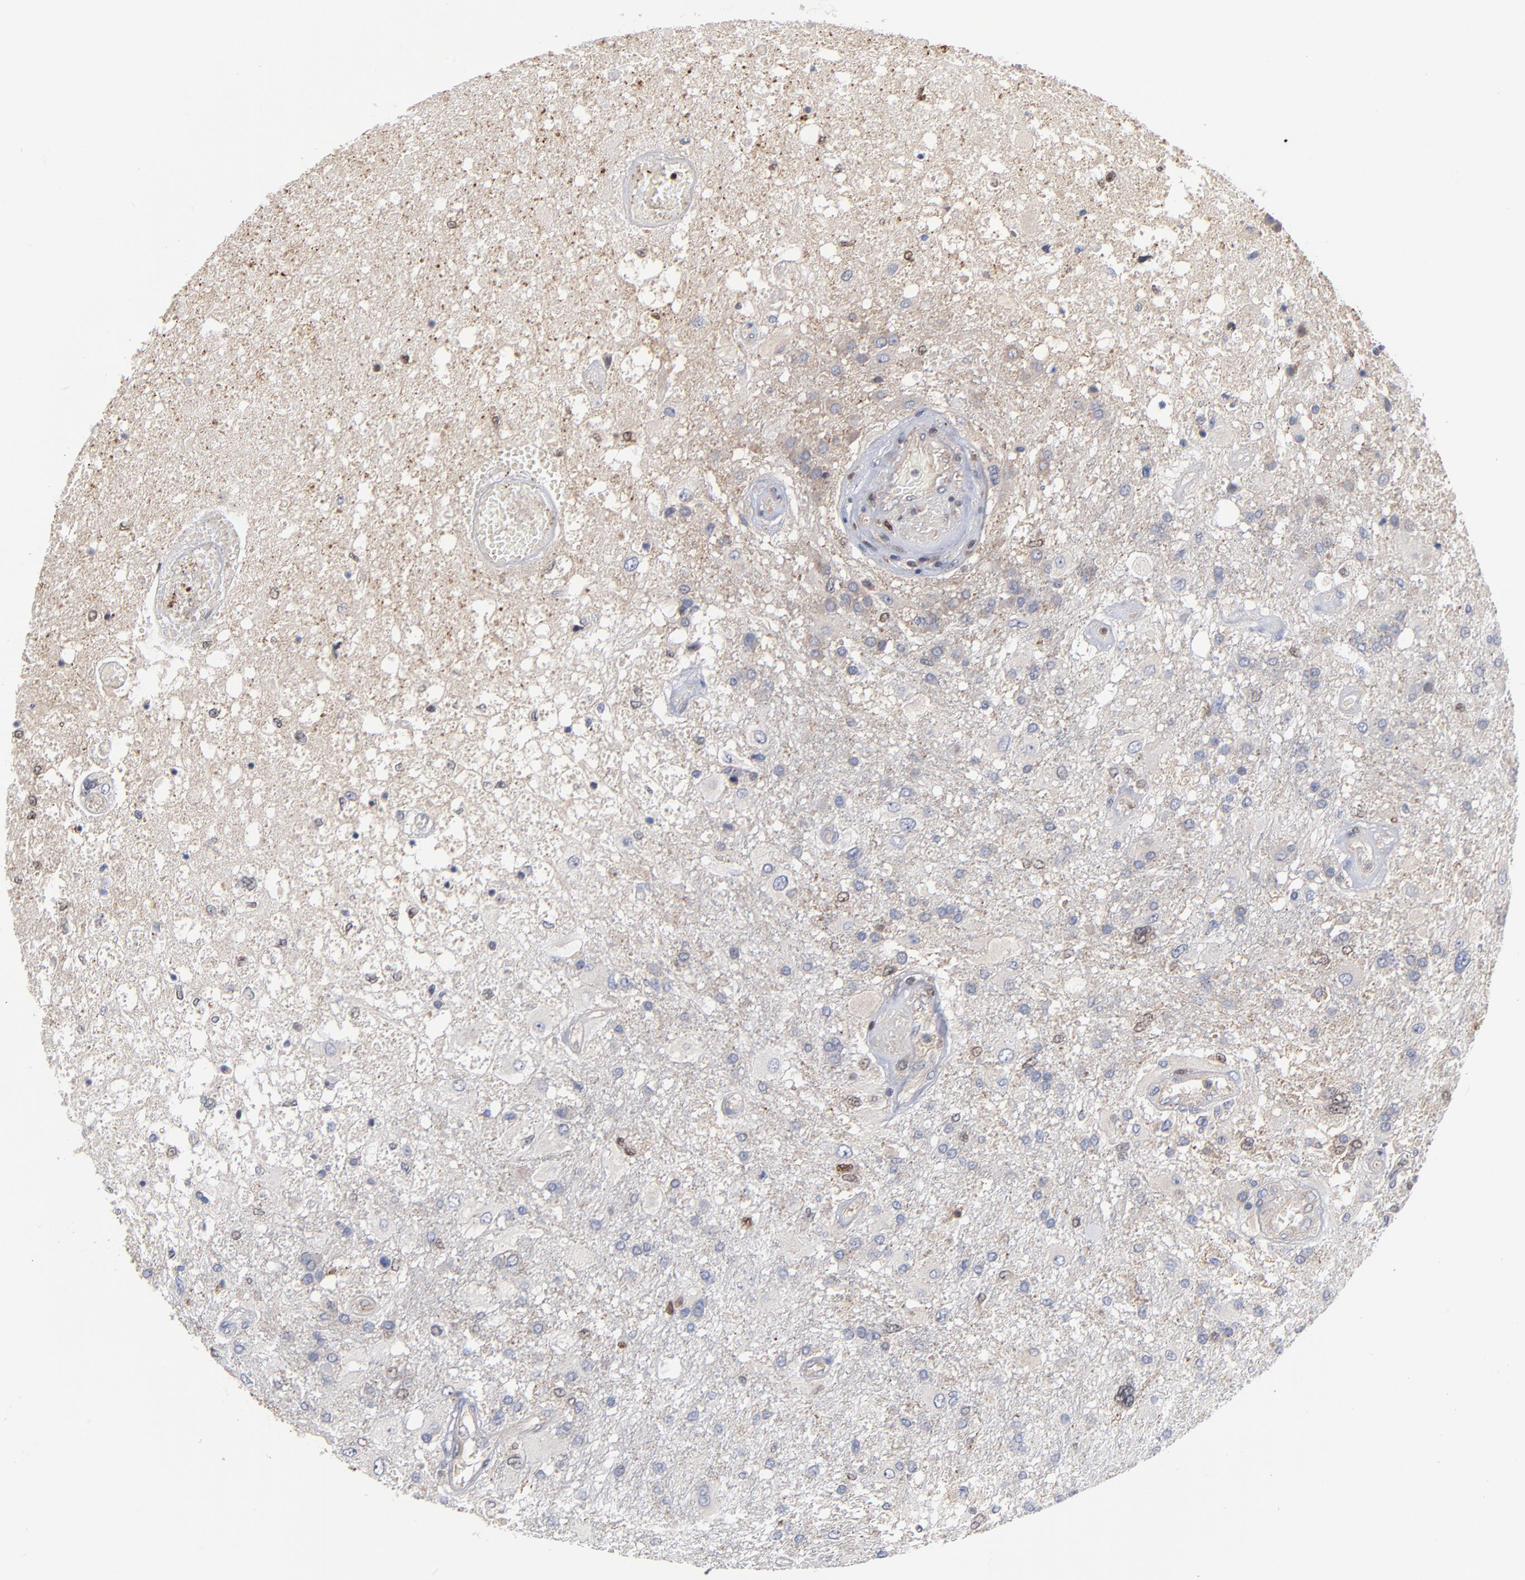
{"staining": {"intensity": "moderate", "quantity": "<25%", "location": "nuclear"}, "tissue": "glioma", "cell_type": "Tumor cells", "image_type": "cancer", "snomed": [{"axis": "morphology", "description": "Glioma, malignant, High grade"}, {"axis": "topography", "description": "Cerebral cortex"}], "caption": "Immunohistochemical staining of human malignant glioma (high-grade) reveals moderate nuclear protein expression in about <25% of tumor cells. The staining was performed using DAB (3,3'-diaminobenzidine) to visualize the protein expression in brown, while the nuclei were stained in blue with hematoxylin (Magnification: 20x).", "gene": "ARHGEF6", "patient": {"sex": "male", "age": 79}}